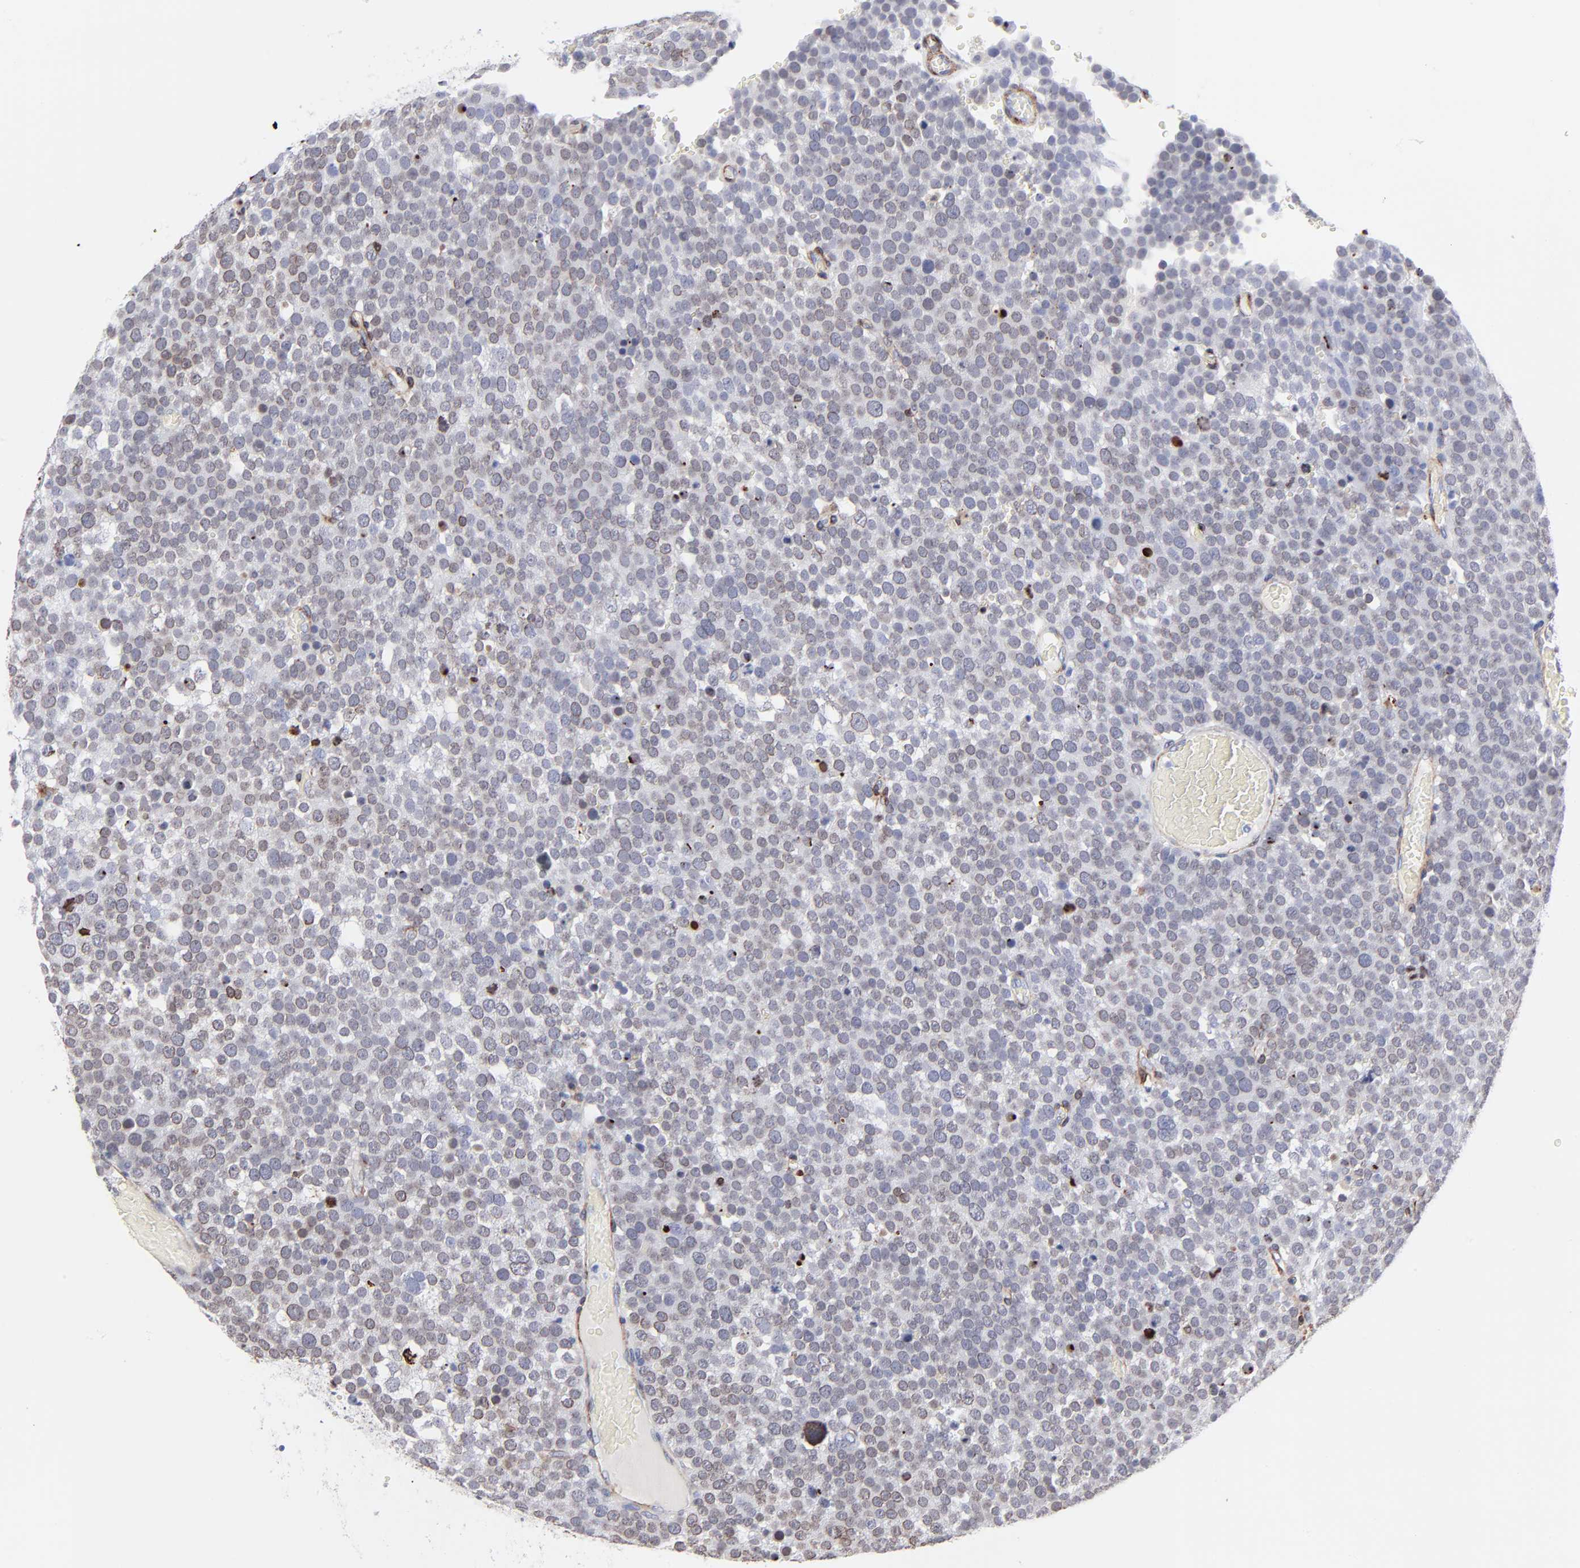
{"staining": {"intensity": "weak", "quantity": "25%-75%", "location": "cytoplasmic/membranous,nuclear"}, "tissue": "testis cancer", "cell_type": "Tumor cells", "image_type": "cancer", "snomed": [{"axis": "morphology", "description": "Seminoma, NOS"}, {"axis": "topography", "description": "Testis"}], "caption": "Protein expression analysis of human testis cancer (seminoma) reveals weak cytoplasmic/membranous and nuclear positivity in about 25%-75% of tumor cells. (IHC, brightfield microscopy, high magnification).", "gene": "PDGFRB", "patient": {"sex": "male", "age": 71}}